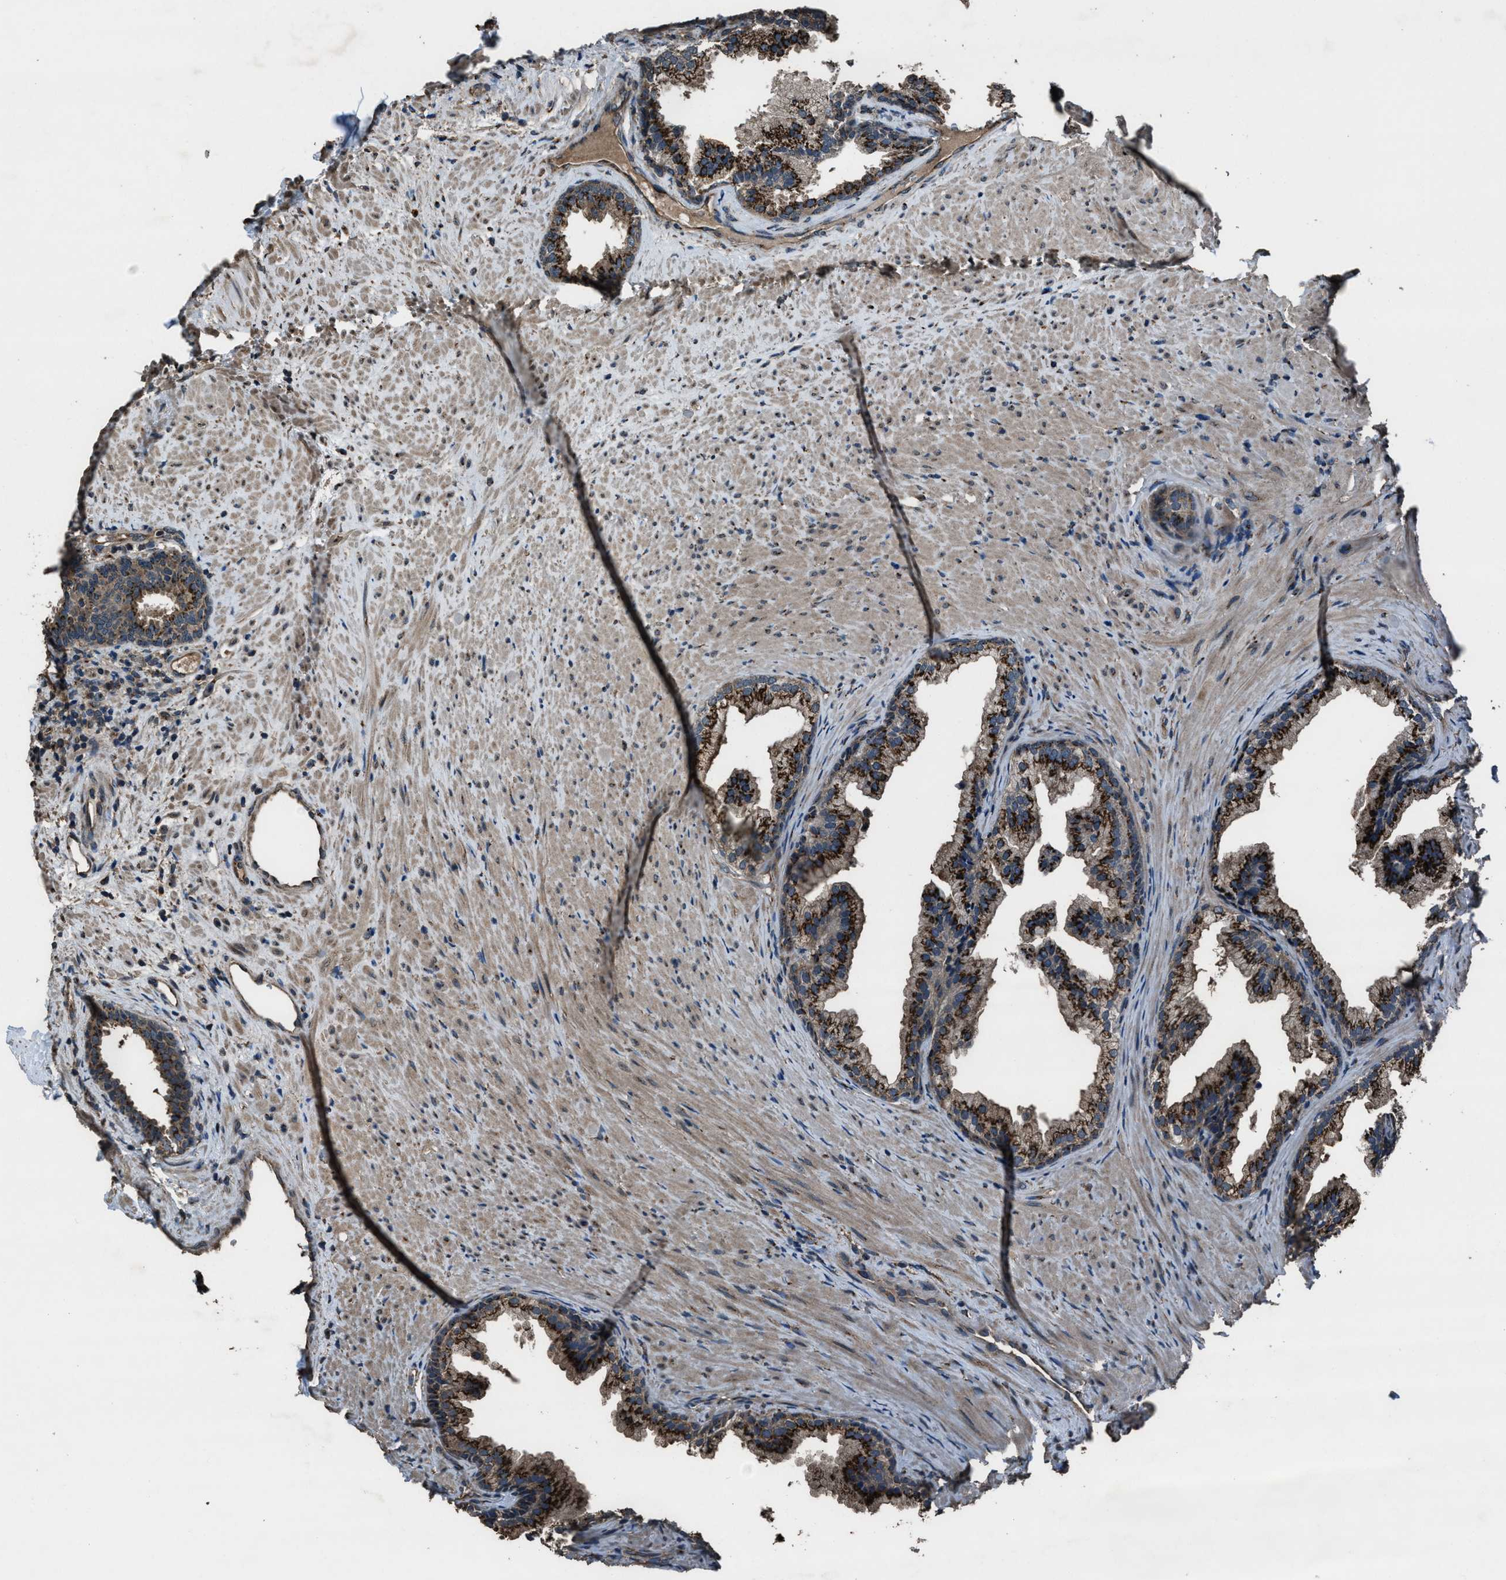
{"staining": {"intensity": "strong", "quantity": ">75%", "location": "cytoplasmic/membranous"}, "tissue": "prostate", "cell_type": "Glandular cells", "image_type": "normal", "snomed": [{"axis": "morphology", "description": "Normal tissue, NOS"}, {"axis": "topography", "description": "Prostate"}], "caption": "Protein staining exhibits strong cytoplasmic/membranous expression in approximately >75% of glandular cells in benign prostate. (DAB (3,3'-diaminobenzidine) IHC with brightfield microscopy, high magnification).", "gene": "SLC38A10", "patient": {"sex": "male", "age": 76}}